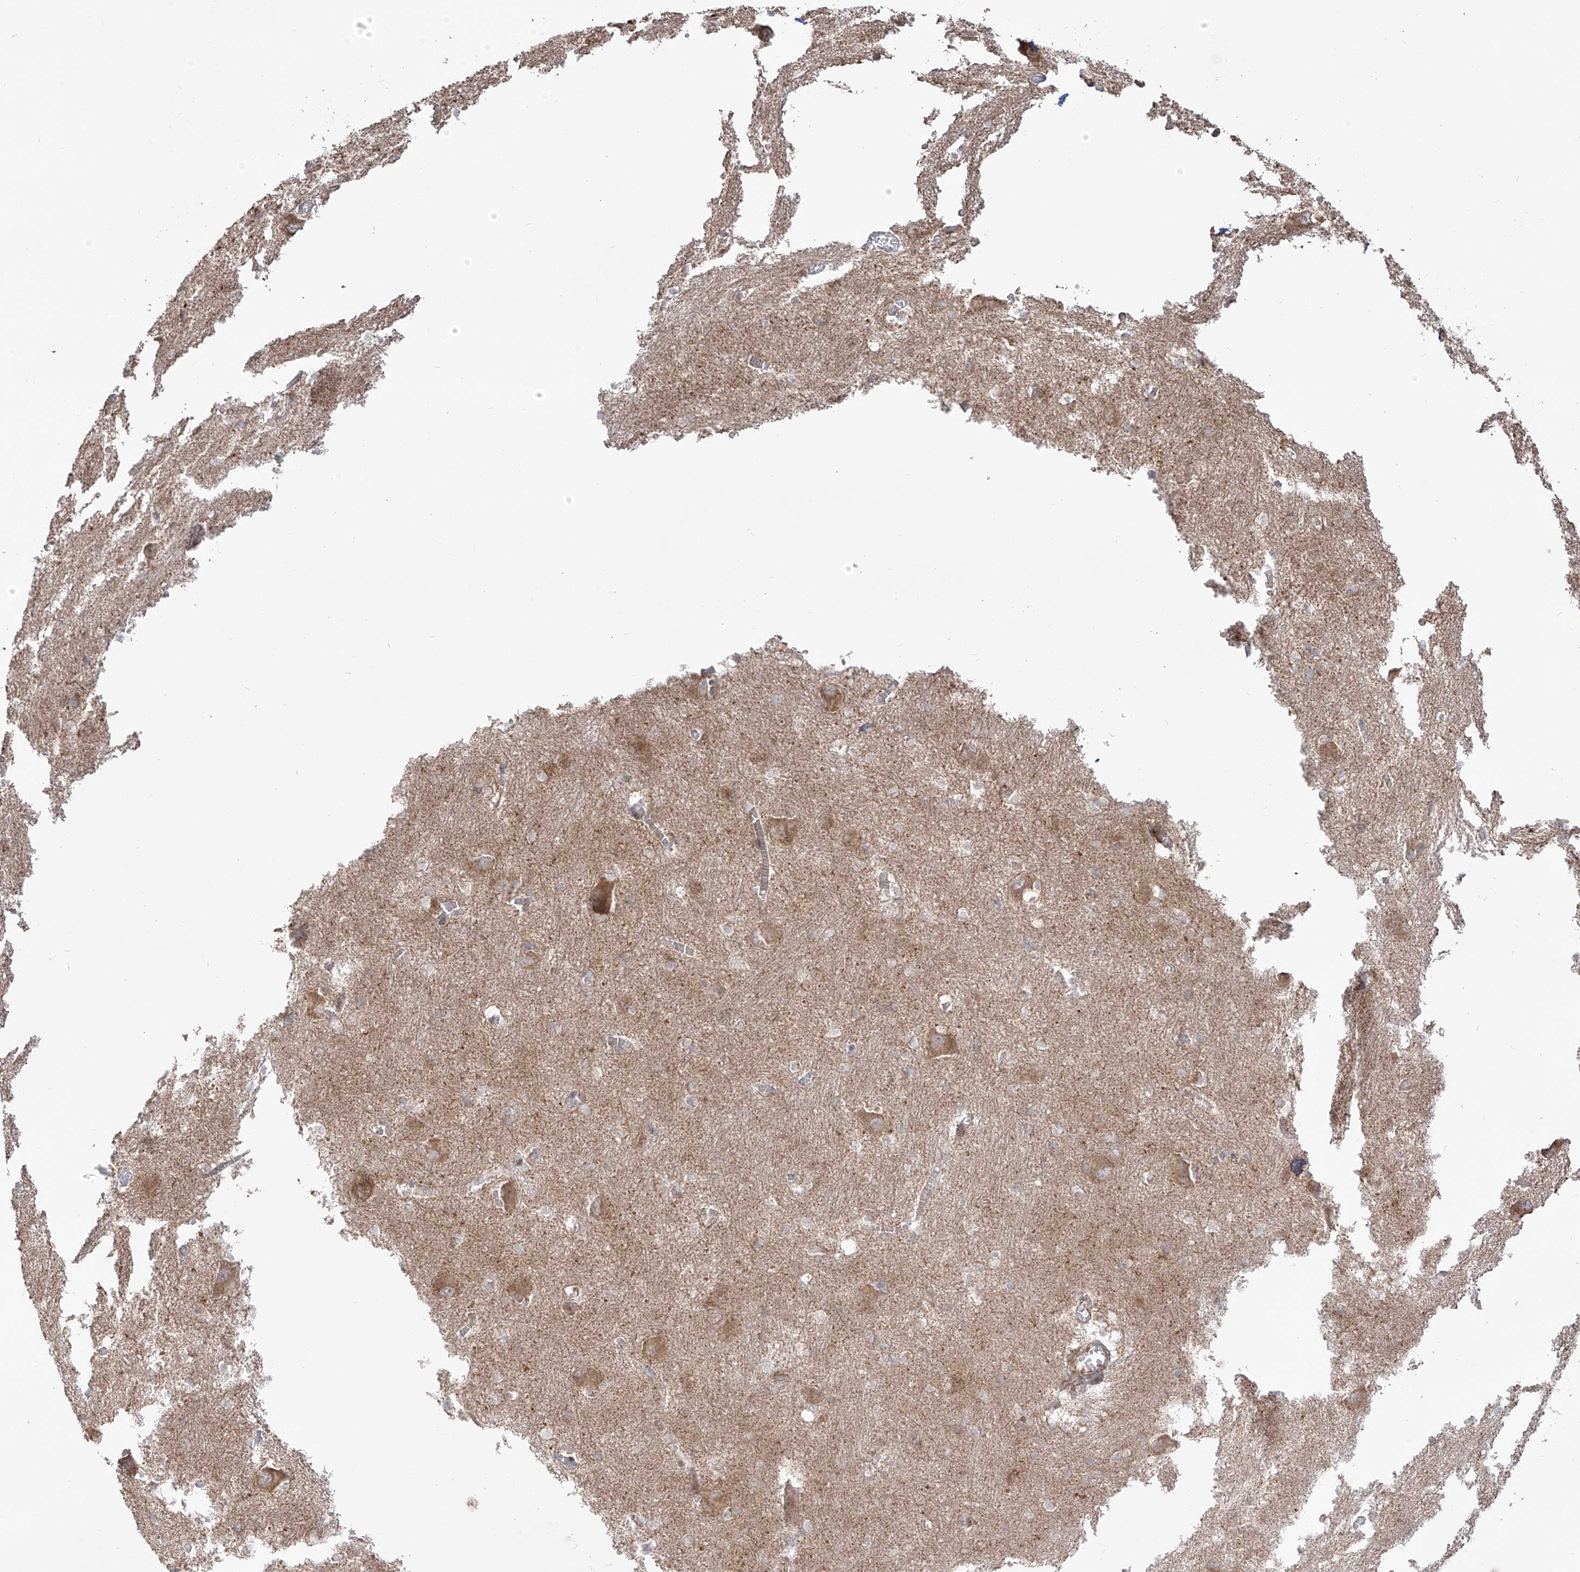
{"staining": {"intensity": "negative", "quantity": "none", "location": "none"}, "tissue": "caudate", "cell_type": "Glial cells", "image_type": "normal", "snomed": [{"axis": "morphology", "description": "Normal tissue, NOS"}, {"axis": "topography", "description": "Lateral ventricle wall"}], "caption": "IHC of benign human caudate demonstrates no staining in glial cells. Brightfield microscopy of immunohistochemistry (IHC) stained with DAB (brown) and hematoxylin (blue), captured at high magnification.", "gene": "YKT6", "patient": {"sex": "male", "age": 37}}